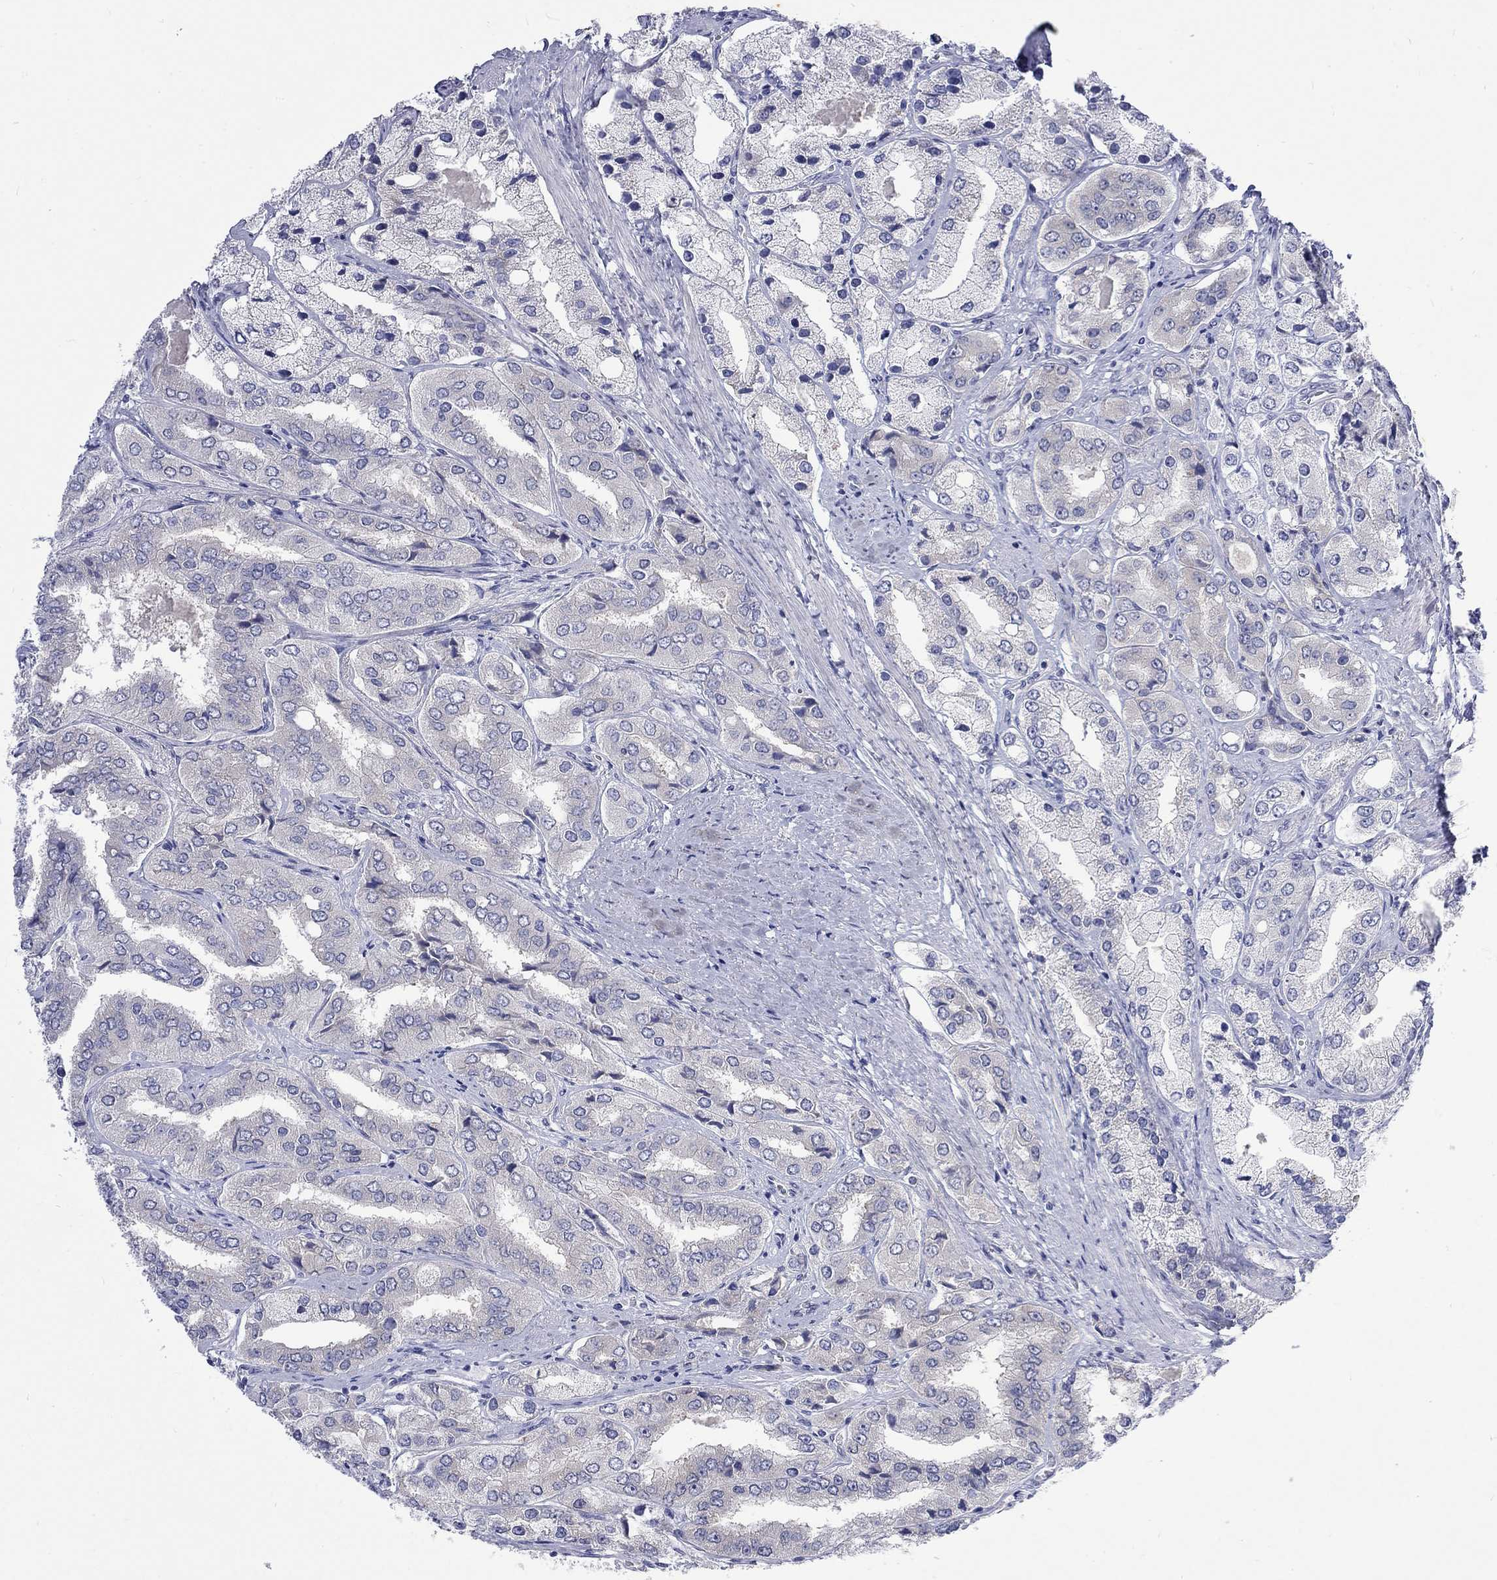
{"staining": {"intensity": "negative", "quantity": "none", "location": "none"}, "tissue": "prostate cancer", "cell_type": "Tumor cells", "image_type": "cancer", "snomed": [{"axis": "morphology", "description": "Adenocarcinoma, Low grade"}, {"axis": "topography", "description": "Prostate"}], "caption": "High magnification brightfield microscopy of prostate cancer stained with DAB (brown) and counterstained with hematoxylin (blue): tumor cells show no significant expression.", "gene": "CERS1", "patient": {"sex": "male", "age": 69}}